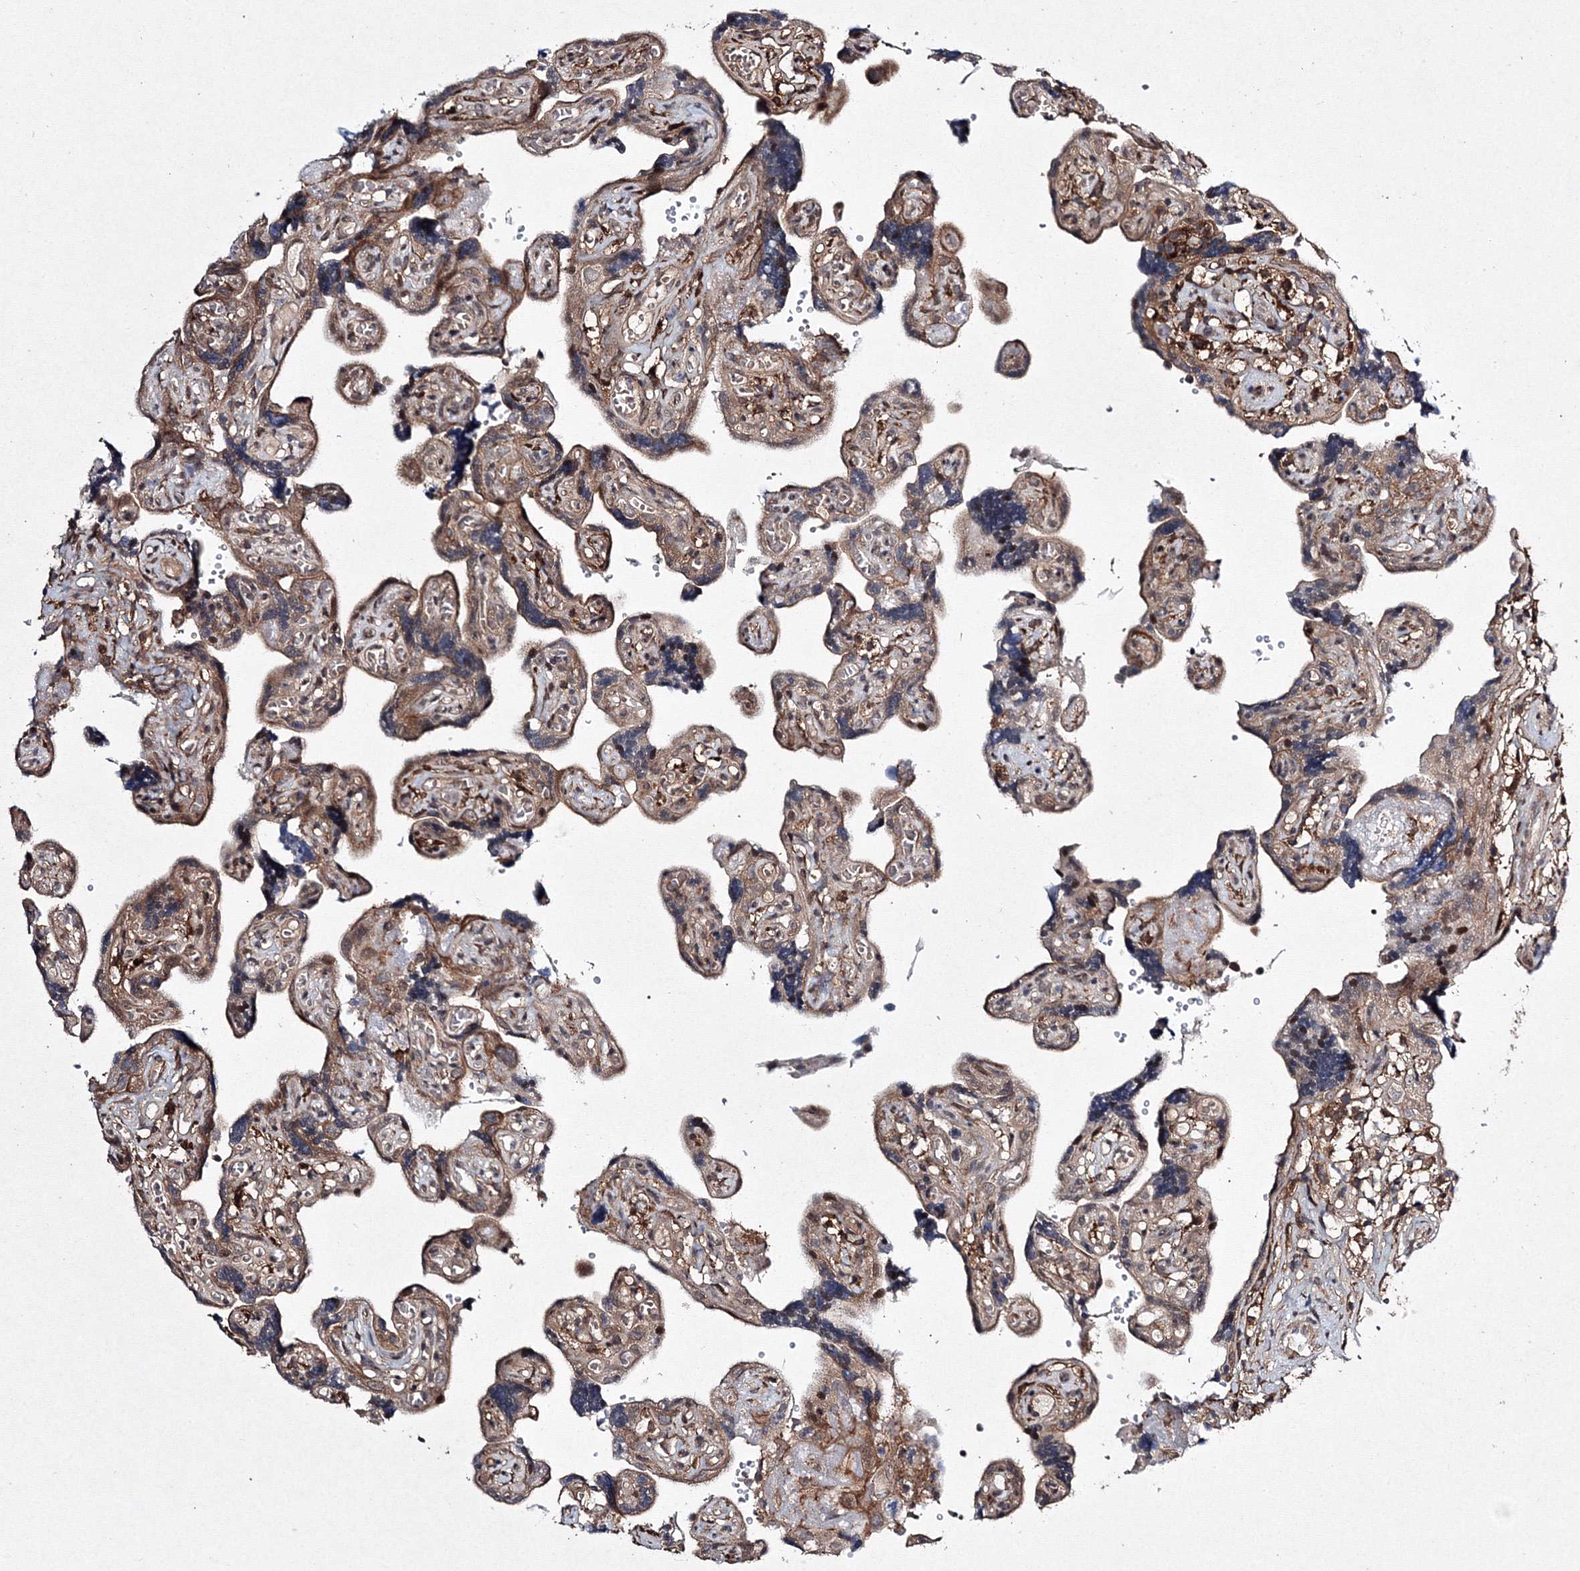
{"staining": {"intensity": "moderate", "quantity": ">75%", "location": "nuclear"}, "tissue": "placenta", "cell_type": "Decidual cells", "image_type": "normal", "snomed": [{"axis": "morphology", "description": "Normal tissue, NOS"}, {"axis": "topography", "description": "Placenta"}], "caption": "The histopathology image shows staining of unremarkable placenta, revealing moderate nuclear protein expression (brown color) within decidual cells.", "gene": "RANBP3L", "patient": {"sex": "female", "age": 30}}